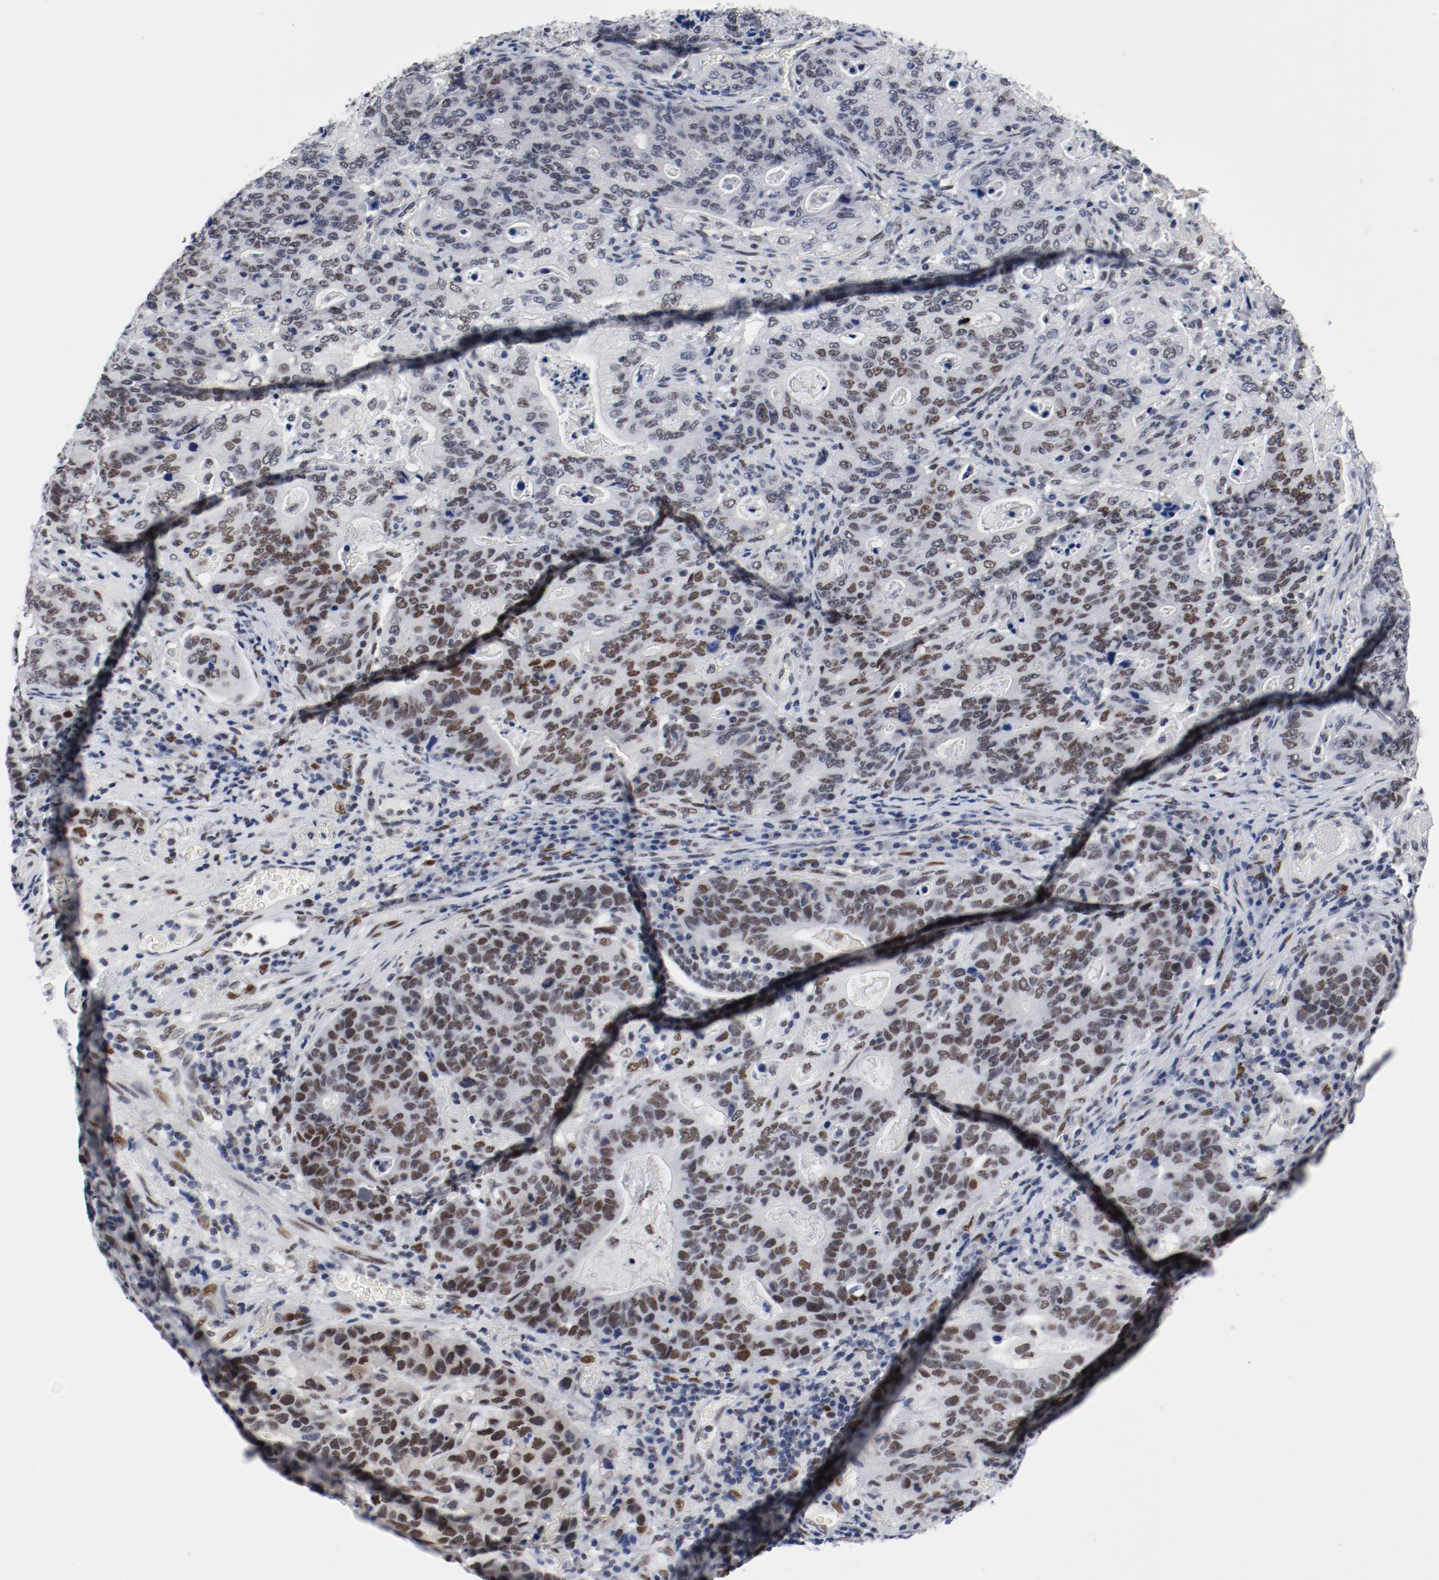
{"staining": {"intensity": "strong", "quantity": ">75%", "location": "nuclear"}, "tissue": "stomach cancer", "cell_type": "Tumor cells", "image_type": "cancer", "snomed": [{"axis": "morphology", "description": "Adenocarcinoma, NOS"}, {"axis": "topography", "description": "Esophagus"}, {"axis": "topography", "description": "Stomach"}], "caption": "Stomach cancer tissue reveals strong nuclear positivity in about >75% of tumor cells, visualized by immunohistochemistry.", "gene": "ARNT", "patient": {"sex": "male", "age": 74}}